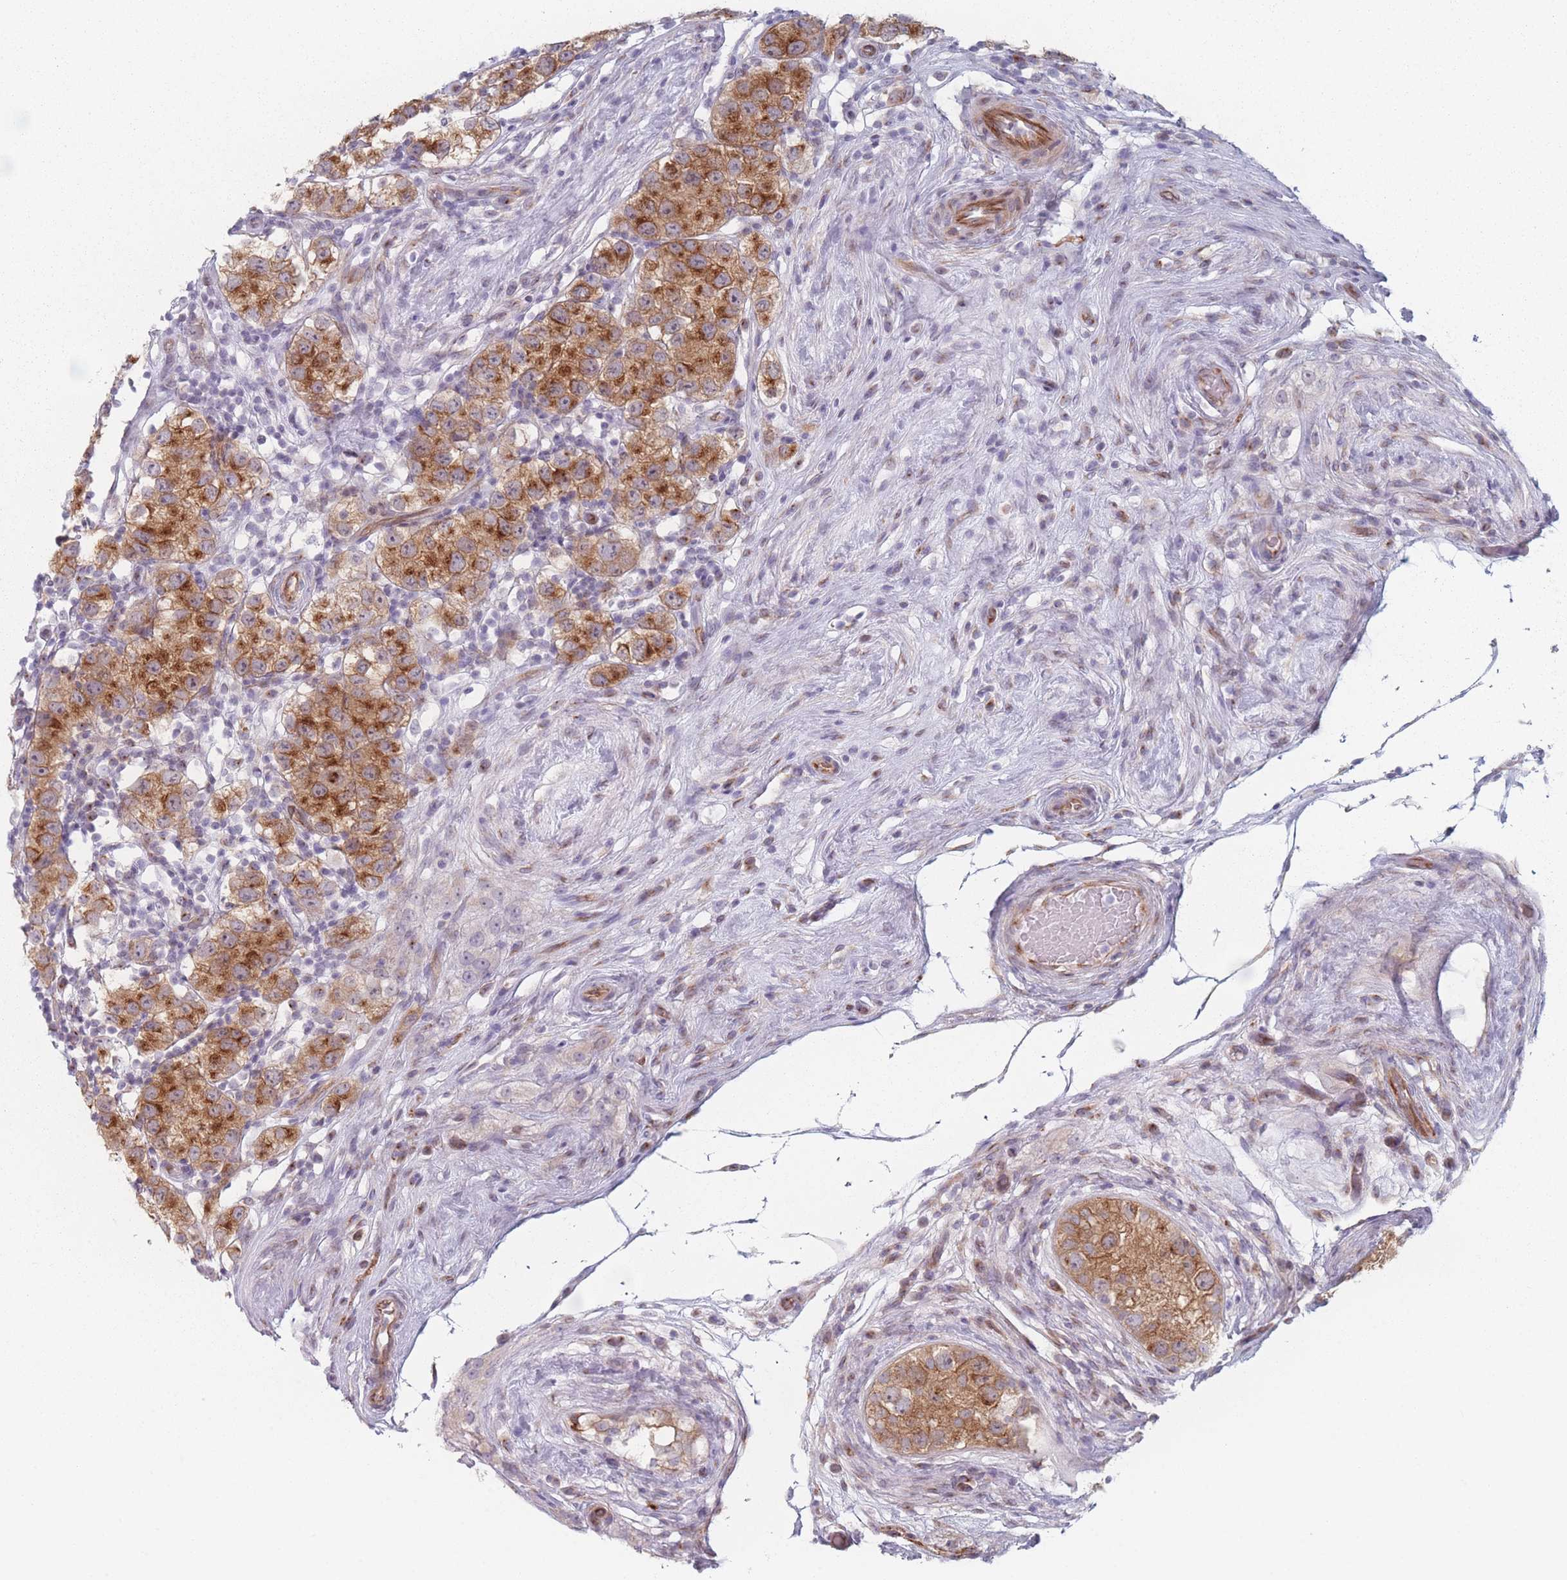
{"staining": {"intensity": "strong", "quantity": ">75%", "location": "cytoplasmic/membranous"}, "tissue": "testis cancer", "cell_type": "Tumor cells", "image_type": "cancer", "snomed": [{"axis": "morphology", "description": "Seminoma, NOS"}, {"axis": "topography", "description": "Testis"}], "caption": "Immunohistochemistry (DAB) staining of human seminoma (testis) exhibits strong cytoplasmic/membranous protein staining in about >75% of tumor cells. The staining is performed using DAB (3,3'-diaminobenzidine) brown chromogen to label protein expression. The nuclei are counter-stained blue using hematoxylin.", "gene": "RNF4", "patient": {"sex": "male", "age": 34}}